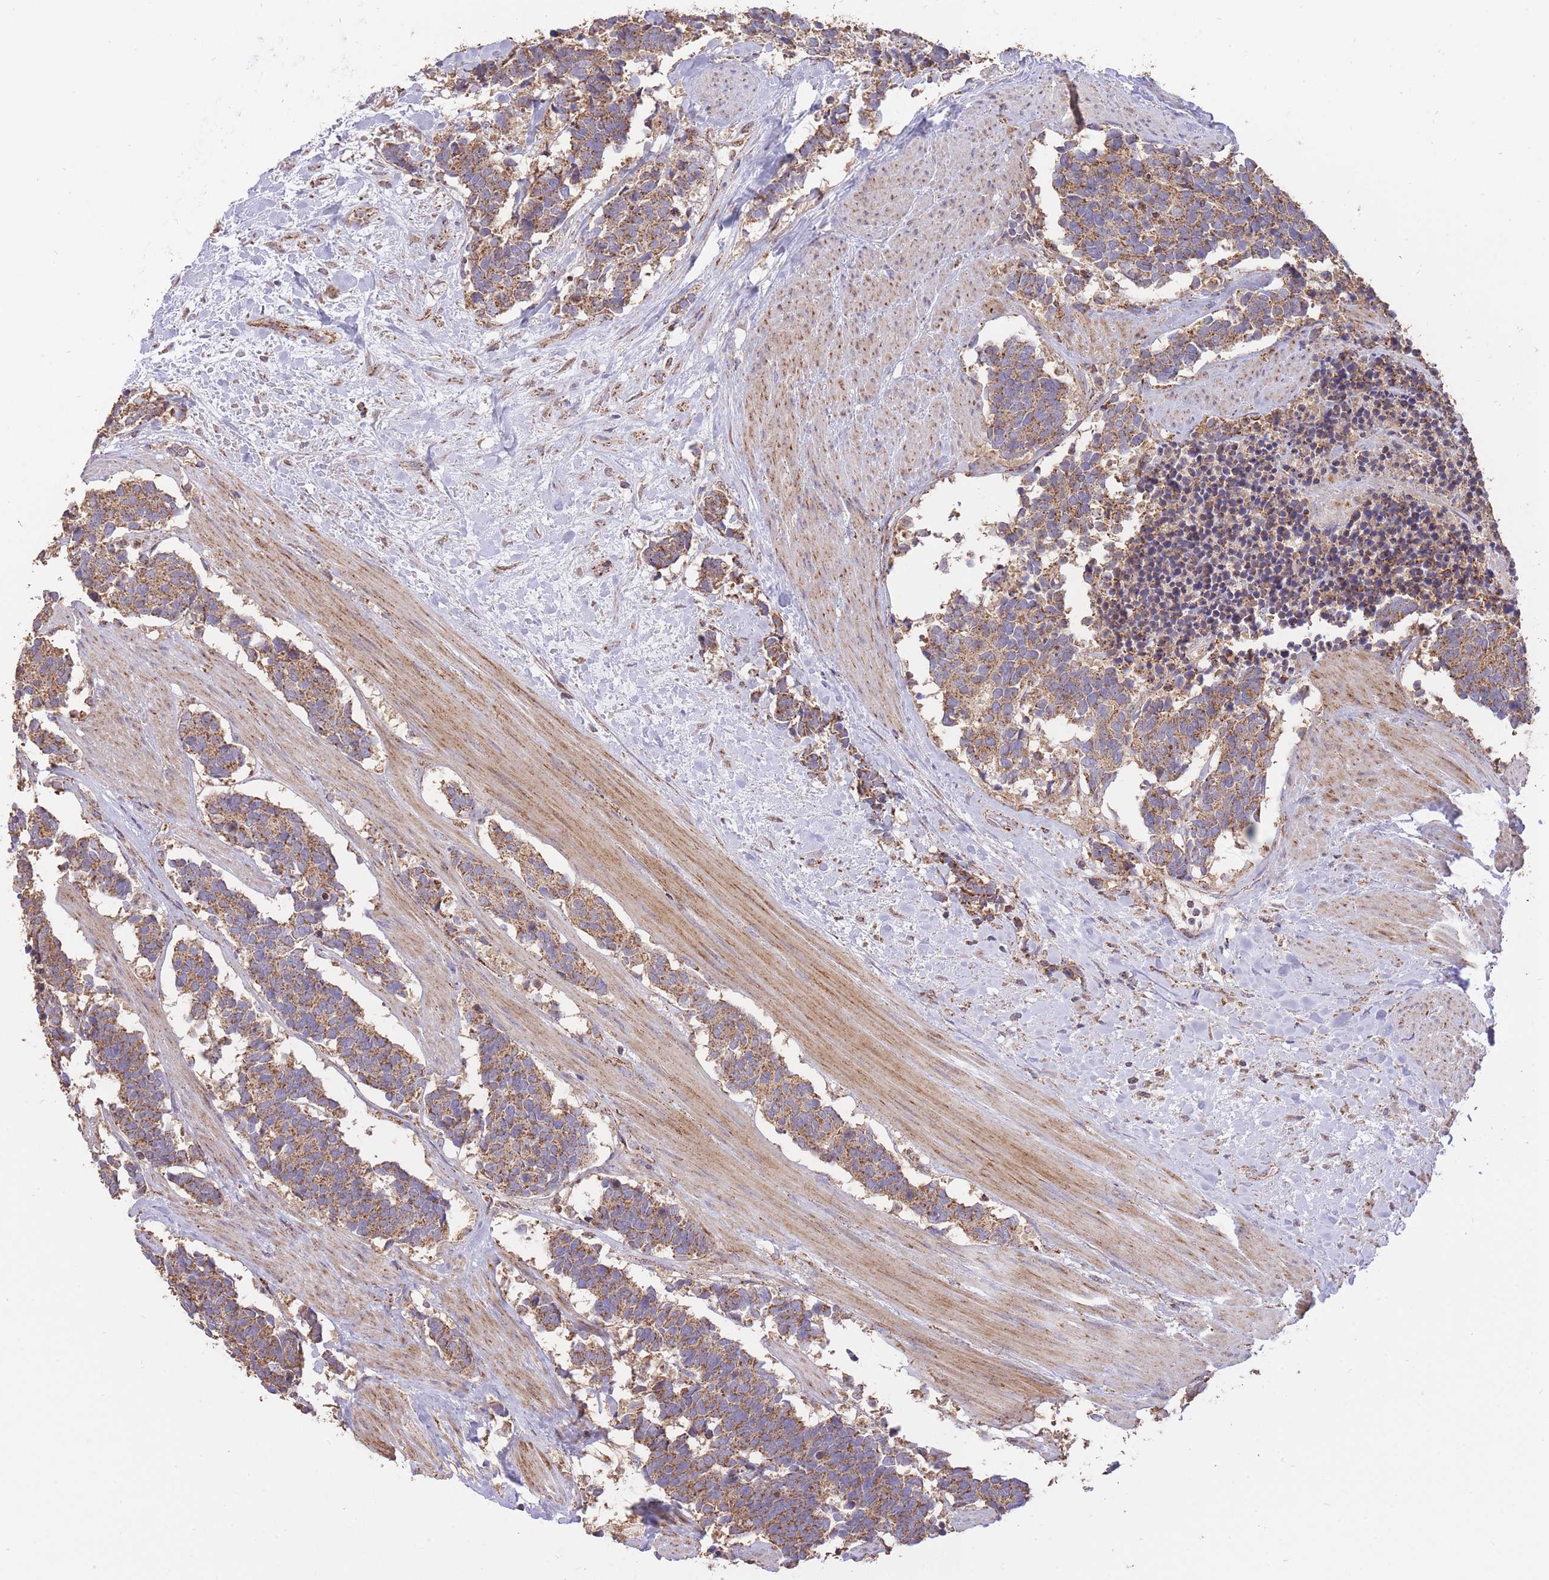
{"staining": {"intensity": "moderate", "quantity": ">75%", "location": "cytoplasmic/membranous"}, "tissue": "carcinoid", "cell_type": "Tumor cells", "image_type": "cancer", "snomed": [{"axis": "morphology", "description": "Carcinoma, NOS"}, {"axis": "morphology", "description": "Carcinoid, malignant, NOS"}, {"axis": "topography", "description": "Prostate"}], "caption": "Immunohistochemistry (IHC) histopathology image of neoplastic tissue: carcinoid stained using IHC displays medium levels of moderate protein expression localized specifically in the cytoplasmic/membranous of tumor cells, appearing as a cytoplasmic/membranous brown color.", "gene": "PREP", "patient": {"sex": "male", "age": 57}}